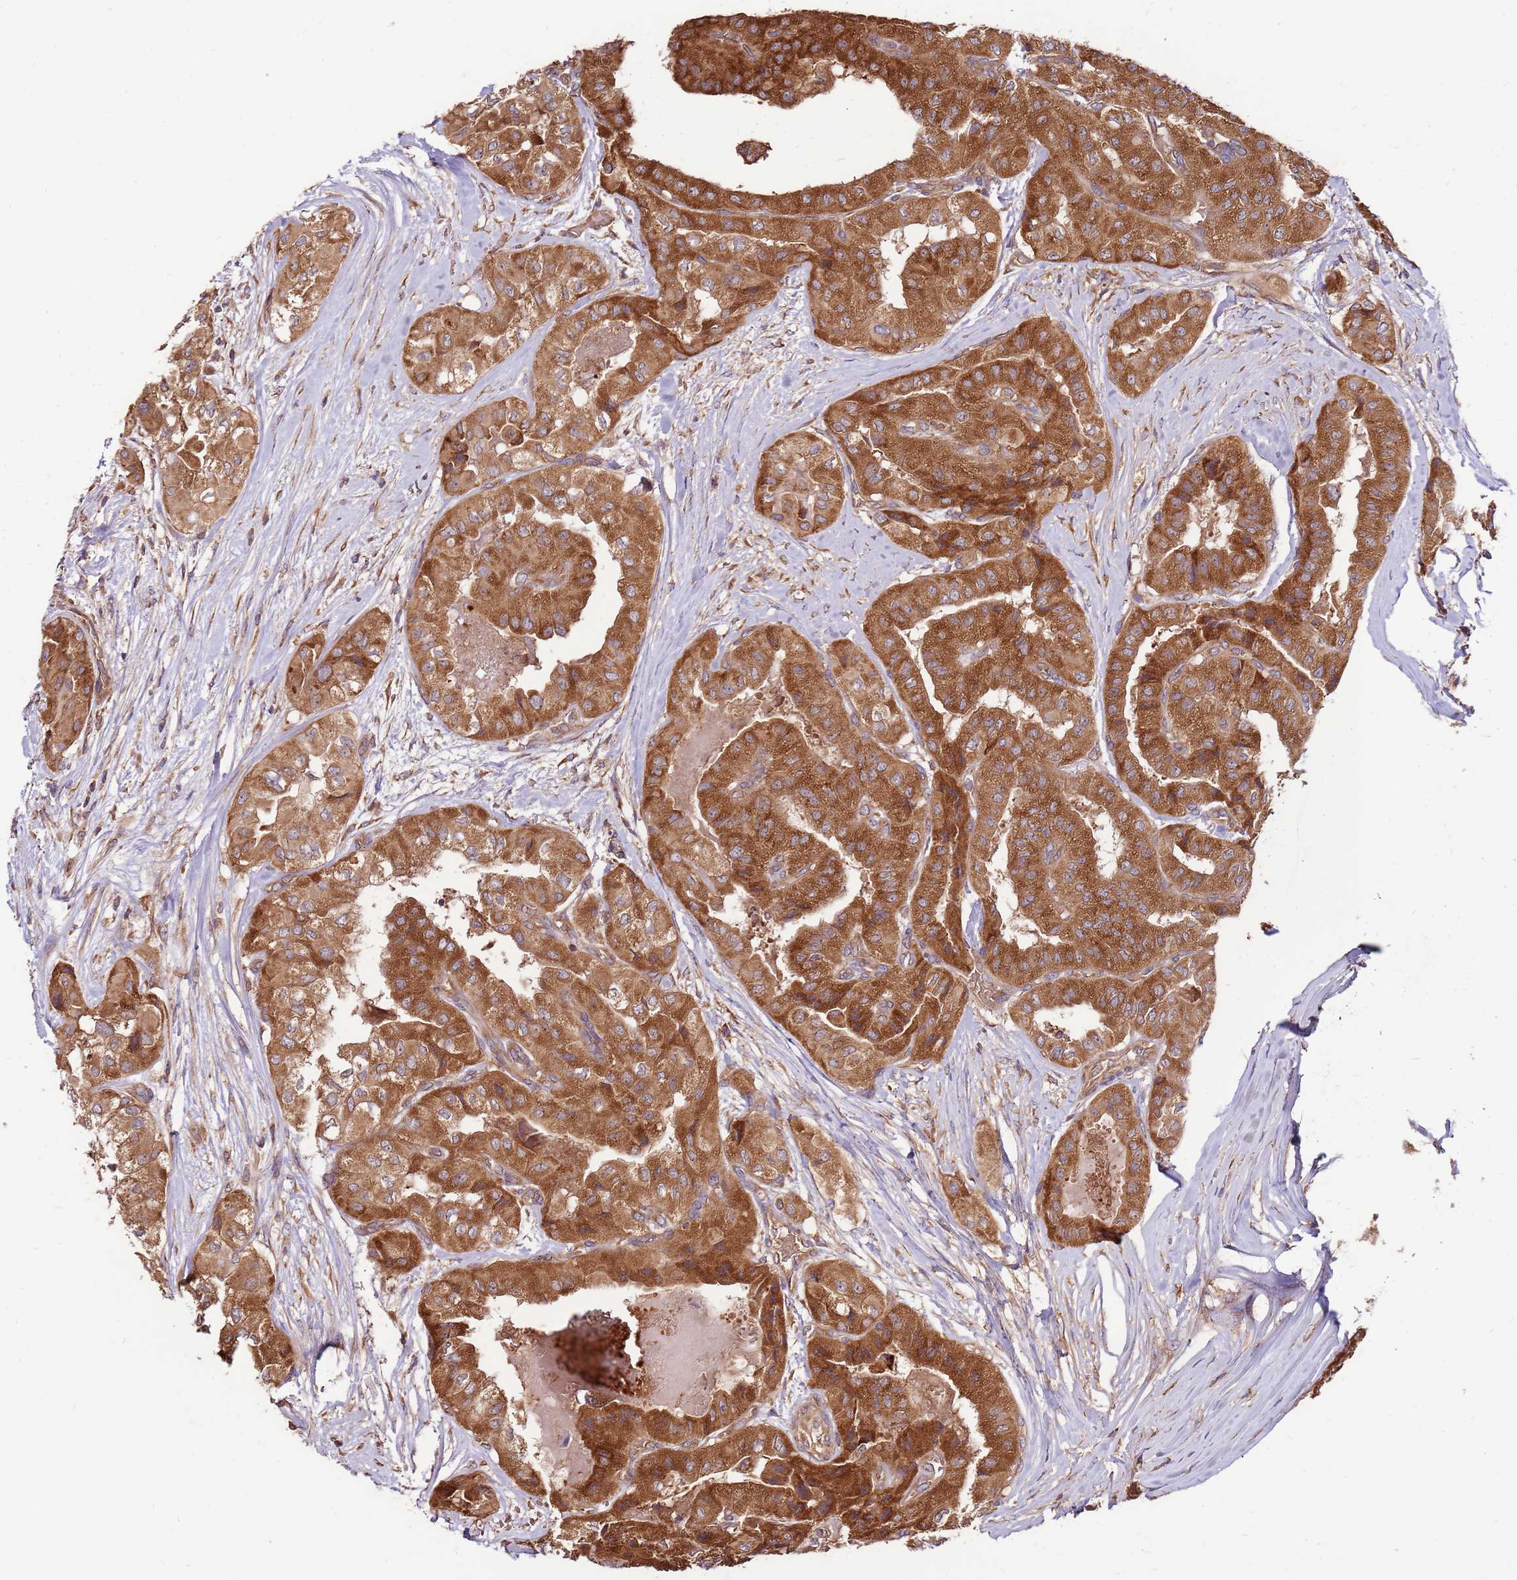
{"staining": {"intensity": "strong", "quantity": ">75%", "location": "cytoplasmic/membranous"}, "tissue": "thyroid cancer", "cell_type": "Tumor cells", "image_type": "cancer", "snomed": [{"axis": "morphology", "description": "Papillary adenocarcinoma, NOS"}, {"axis": "topography", "description": "Thyroid gland"}], "caption": "An immunohistochemistry histopathology image of neoplastic tissue is shown. Protein staining in brown shows strong cytoplasmic/membranous positivity in papillary adenocarcinoma (thyroid) within tumor cells.", "gene": "SLC44A5", "patient": {"sex": "female", "age": 59}}